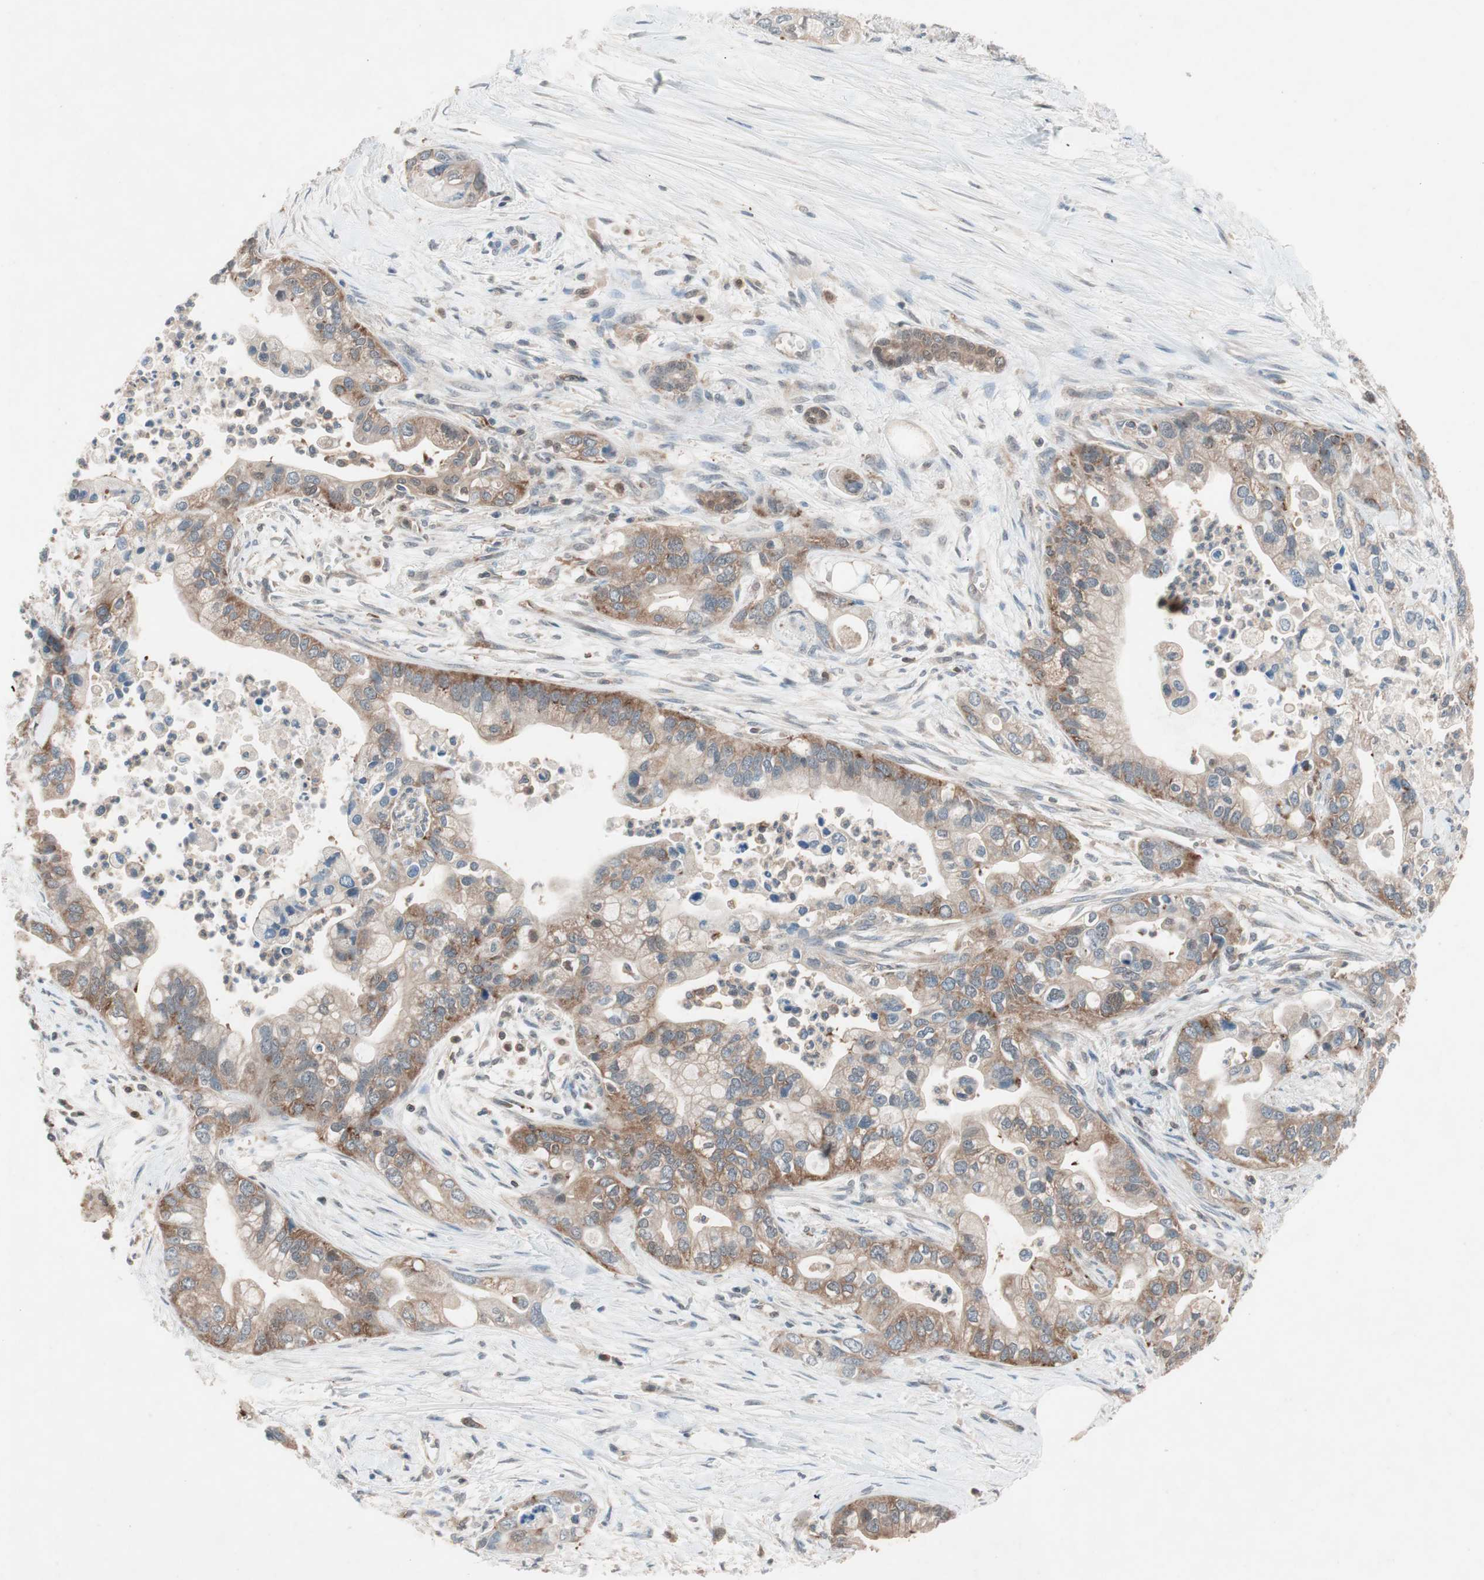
{"staining": {"intensity": "moderate", "quantity": "25%-75%", "location": "cytoplasmic/membranous"}, "tissue": "pancreatic cancer", "cell_type": "Tumor cells", "image_type": "cancer", "snomed": [{"axis": "morphology", "description": "Adenocarcinoma, NOS"}, {"axis": "topography", "description": "Pancreas"}], "caption": "Moderate cytoplasmic/membranous staining is present in about 25%-75% of tumor cells in adenocarcinoma (pancreatic). (DAB IHC with brightfield microscopy, high magnification).", "gene": "GALT", "patient": {"sex": "male", "age": 70}}